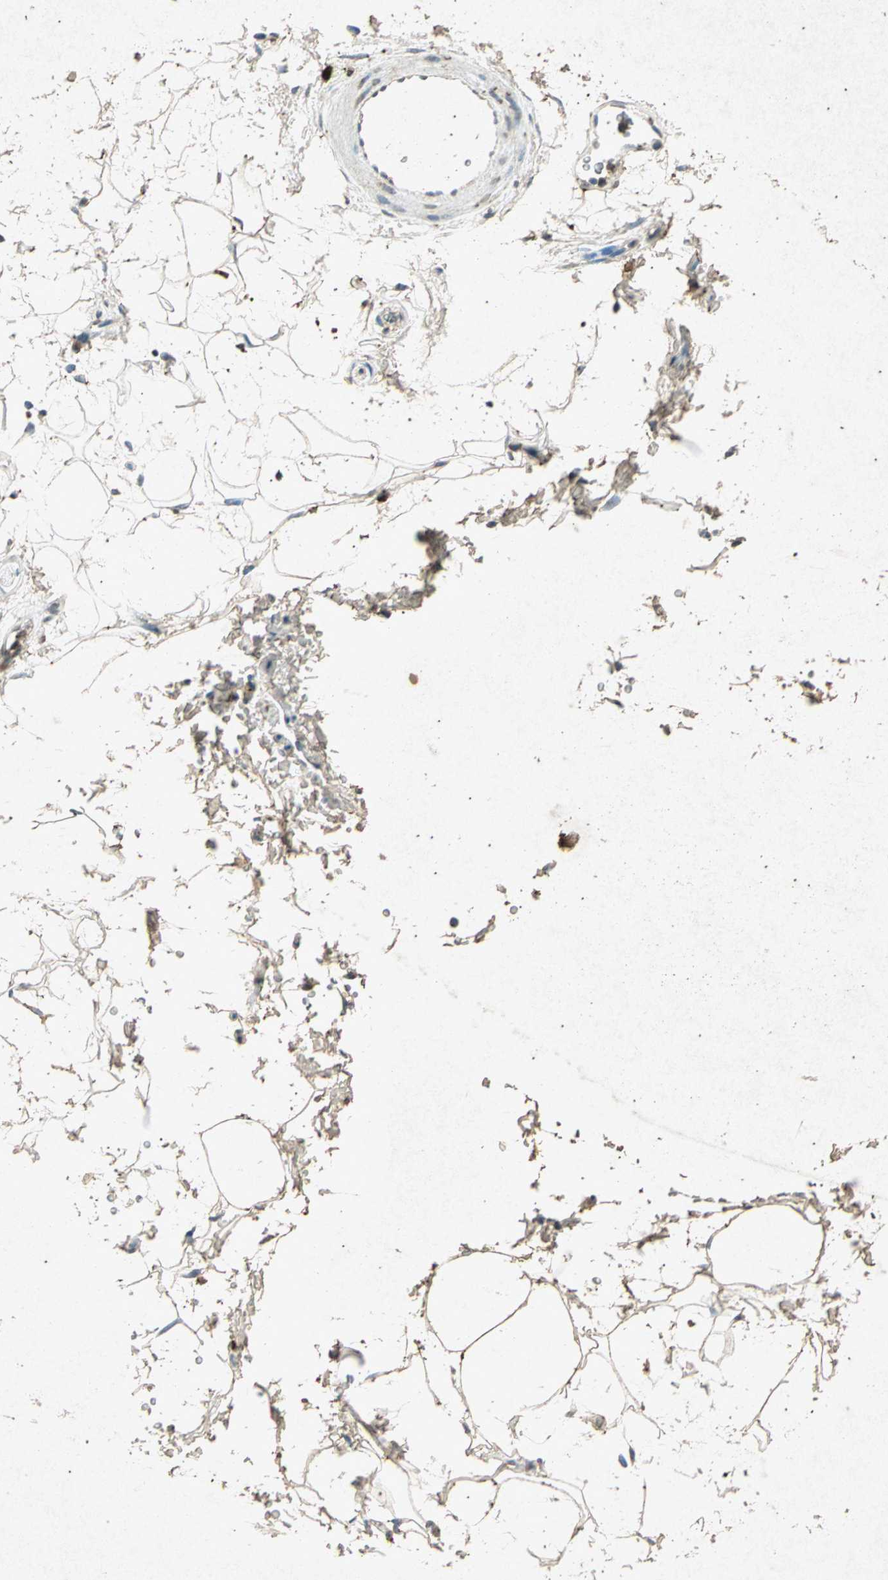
{"staining": {"intensity": "weak", "quantity": ">75%", "location": "cytoplasmic/membranous"}, "tissue": "adipose tissue", "cell_type": "Adipocytes", "image_type": "normal", "snomed": [{"axis": "morphology", "description": "Normal tissue, NOS"}, {"axis": "topography", "description": "Soft tissue"}], "caption": "Human adipose tissue stained with a brown dye reveals weak cytoplasmic/membranous positive positivity in approximately >75% of adipocytes.", "gene": "PSEN1", "patient": {"sex": "male", "age": 72}}